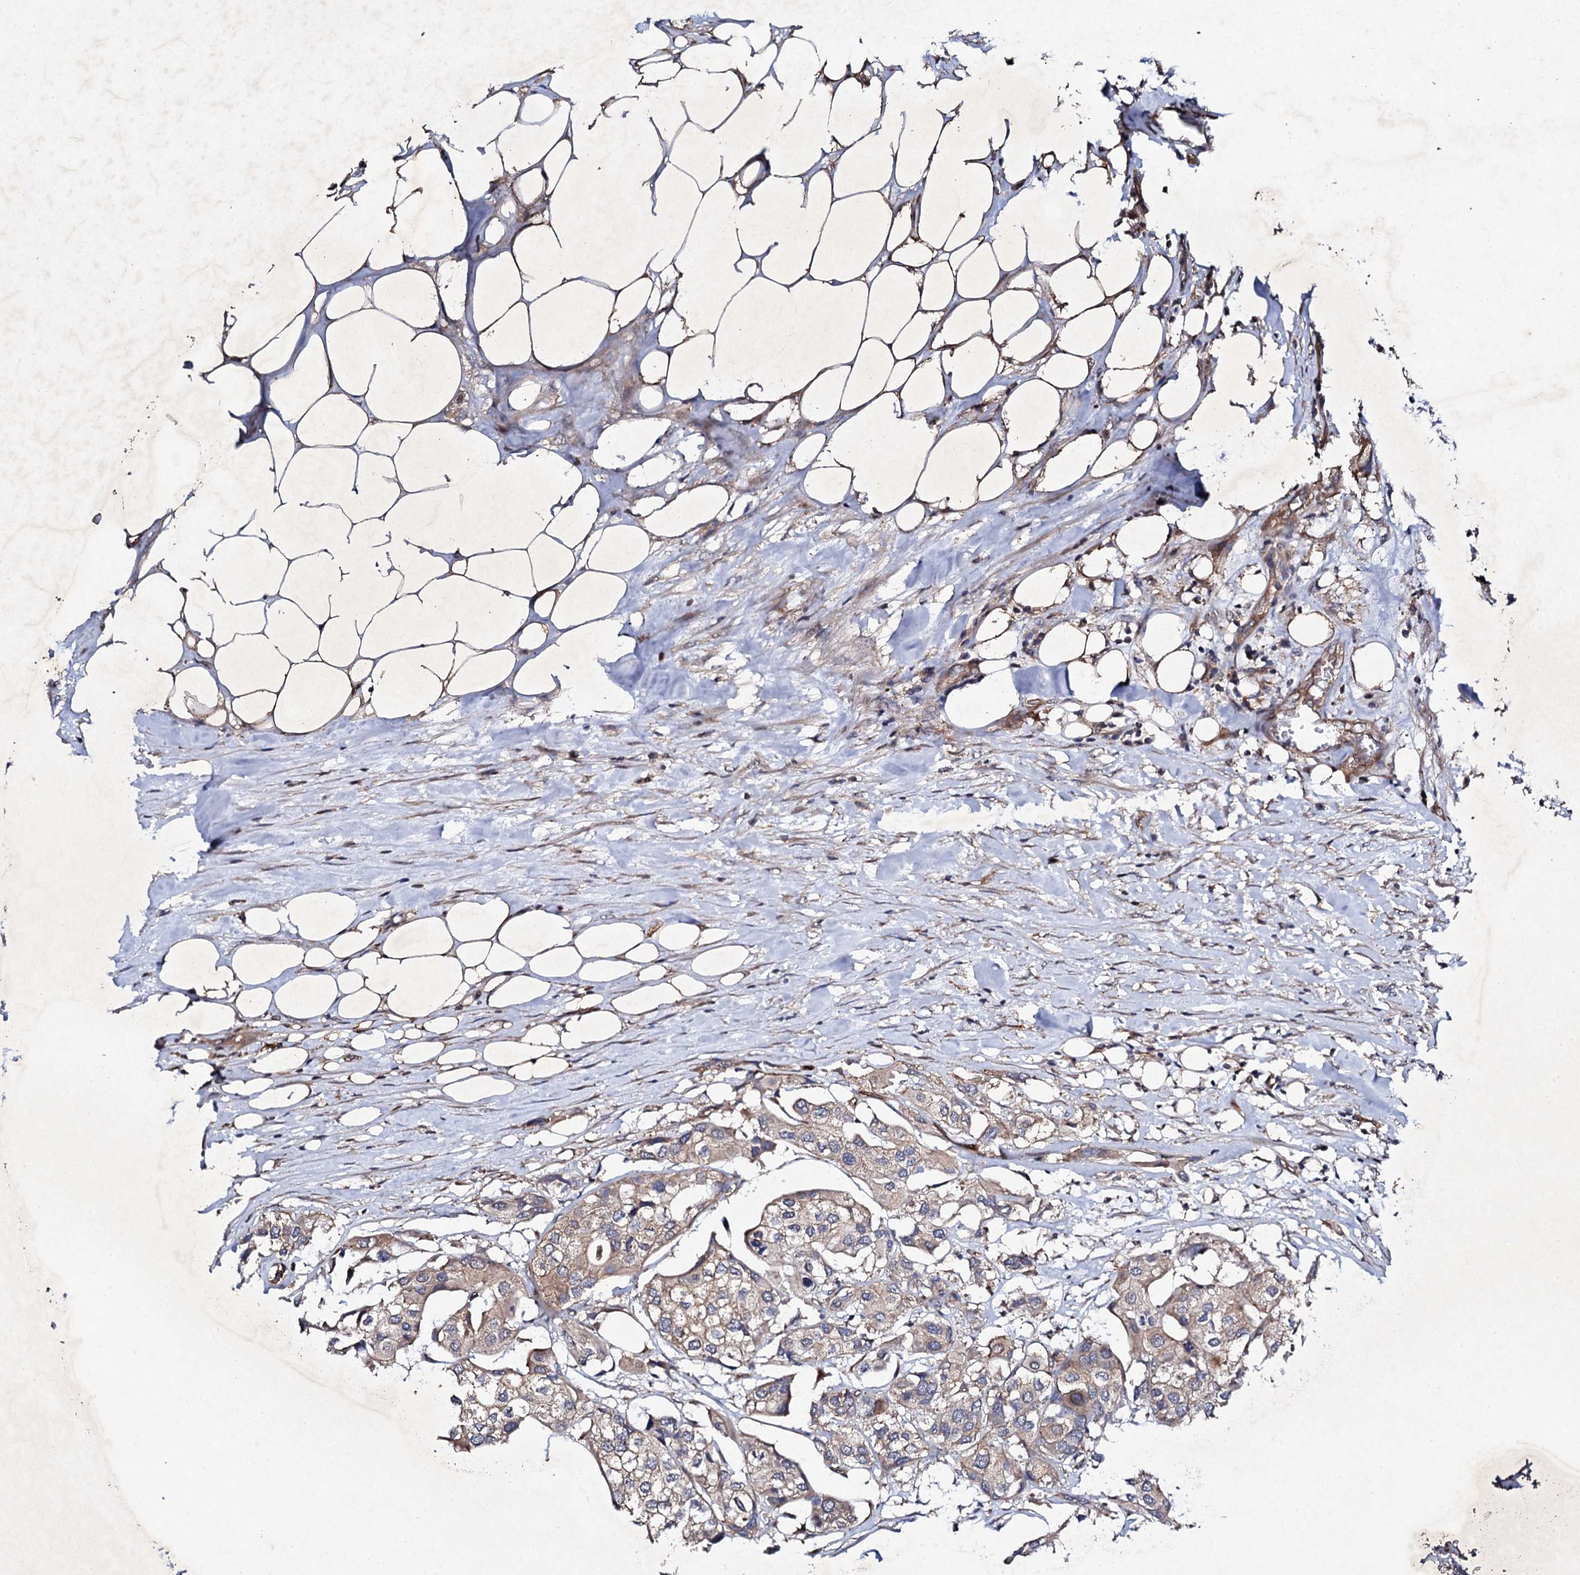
{"staining": {"intensity": "weak", "quantity": "25%-75%", "location": "cytoplasmic/membranous"}, "tissue": "urothelial cancer", "cell_type": "Tumor cells", "image_type": "cancer", "snomed": [{"axis": "morphology", "description": "Urothelial carcinoma, High grade"}, {"axis": "topography", "description": "Urinary bladder"}], "caption": "The immunohistochemical stain shows weak cytoplasmic/membranous expression in tumor cells of high-grade urothelial carcinoma tissue. Nuclei are stained in blue.", "gene": "MOCOS", "patient": {"sex": "male", "age": 64}}